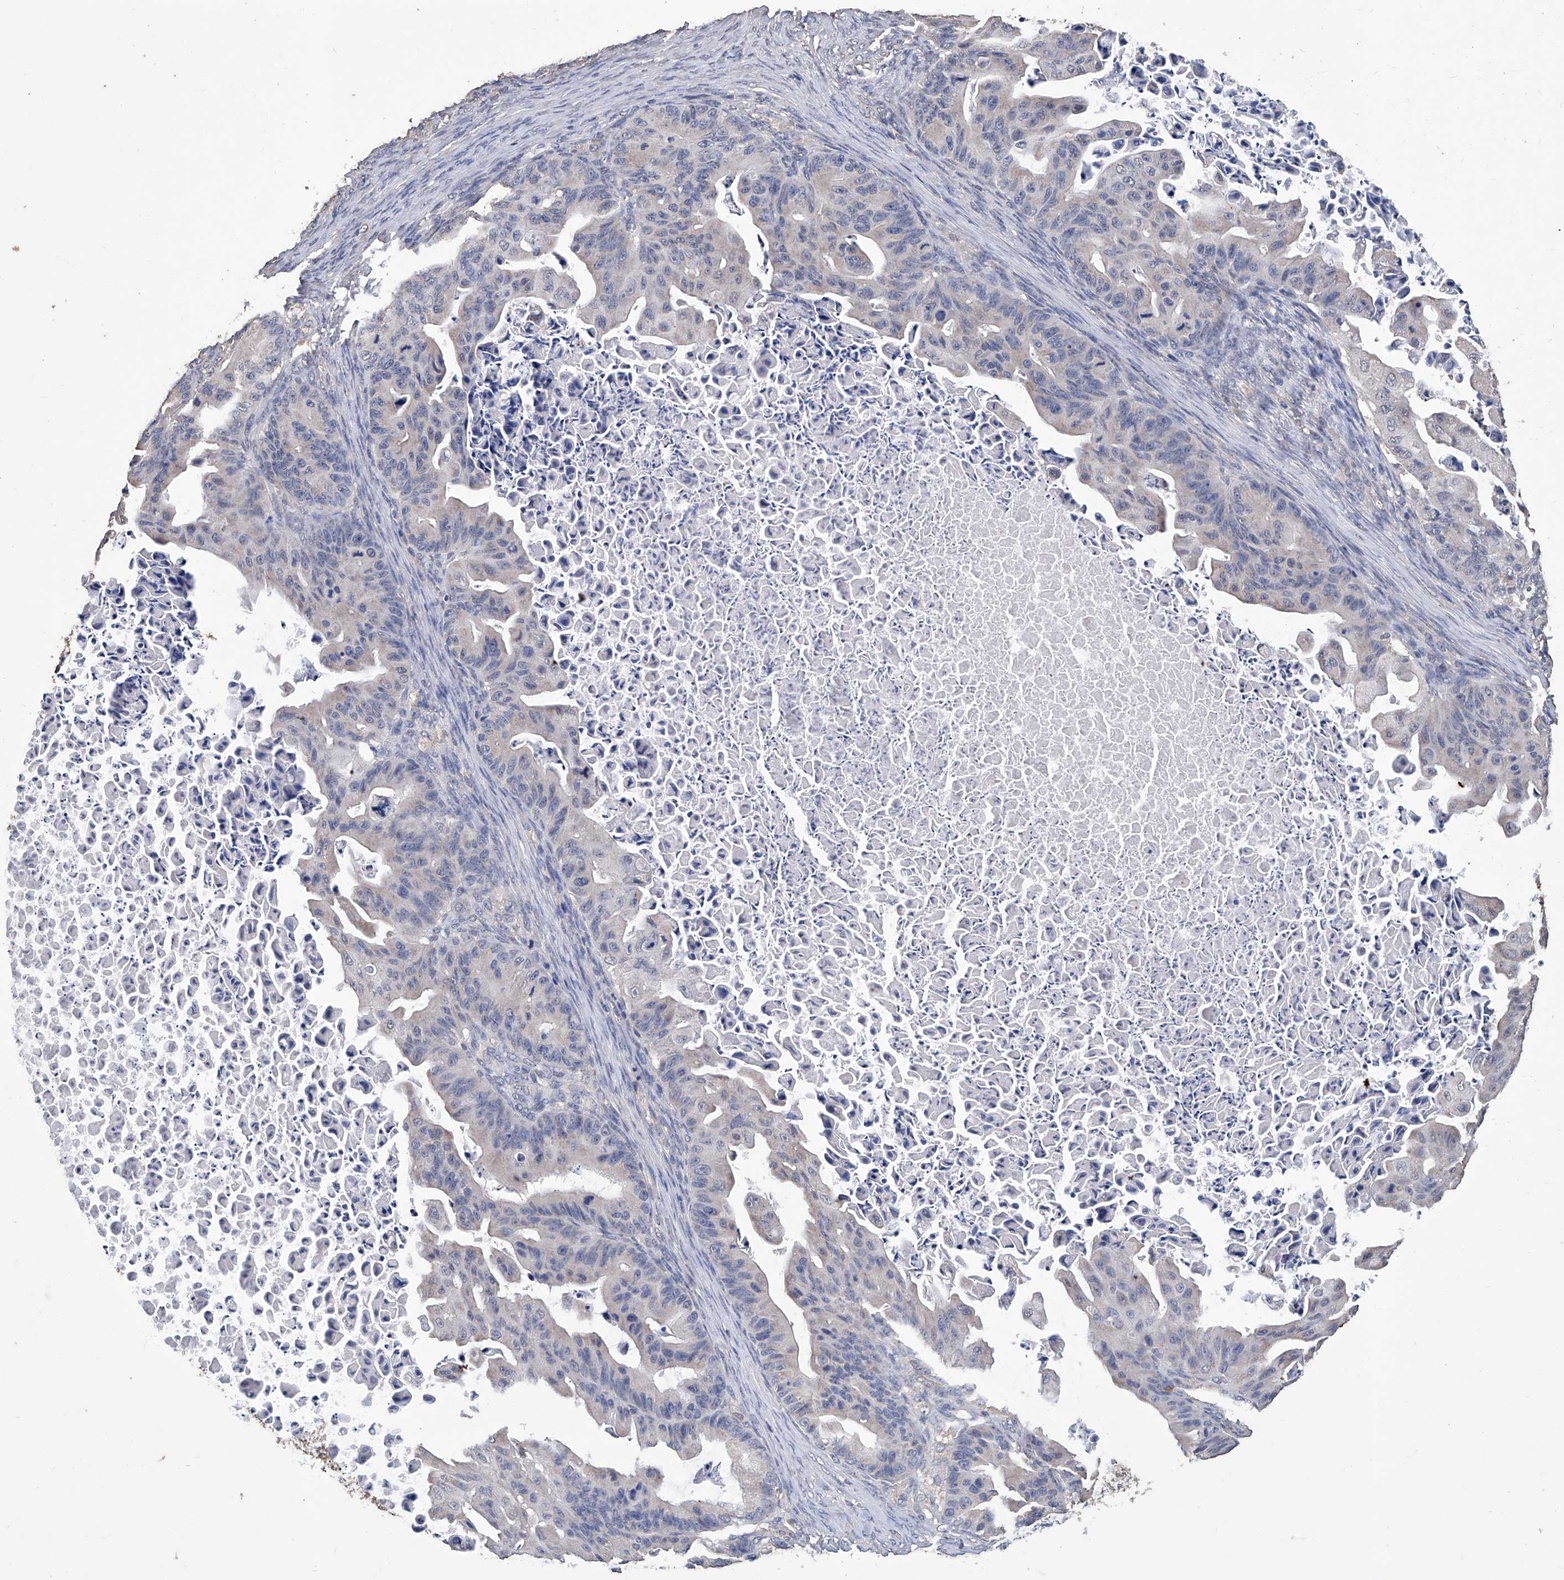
{"staining": {"intensity": "negative", "quantity": "none", "location": "none"}, "tissue": "ovarian cancer", "cell_type": "Tumor cells", "image_type": "cancer", "snomed": [{"axis": "morphology", "description": "Cystadenocarcinoma, mucinous, NOS"}, {"axis": "topography", "description": "Ovary"}], "caption": "Human ovarian cancer stained for a protein using immunohistochemistry (IHC) shows no expression in tumor cells.", "gene": "GPT", "patient": {"sex": "female", "age": 37}}